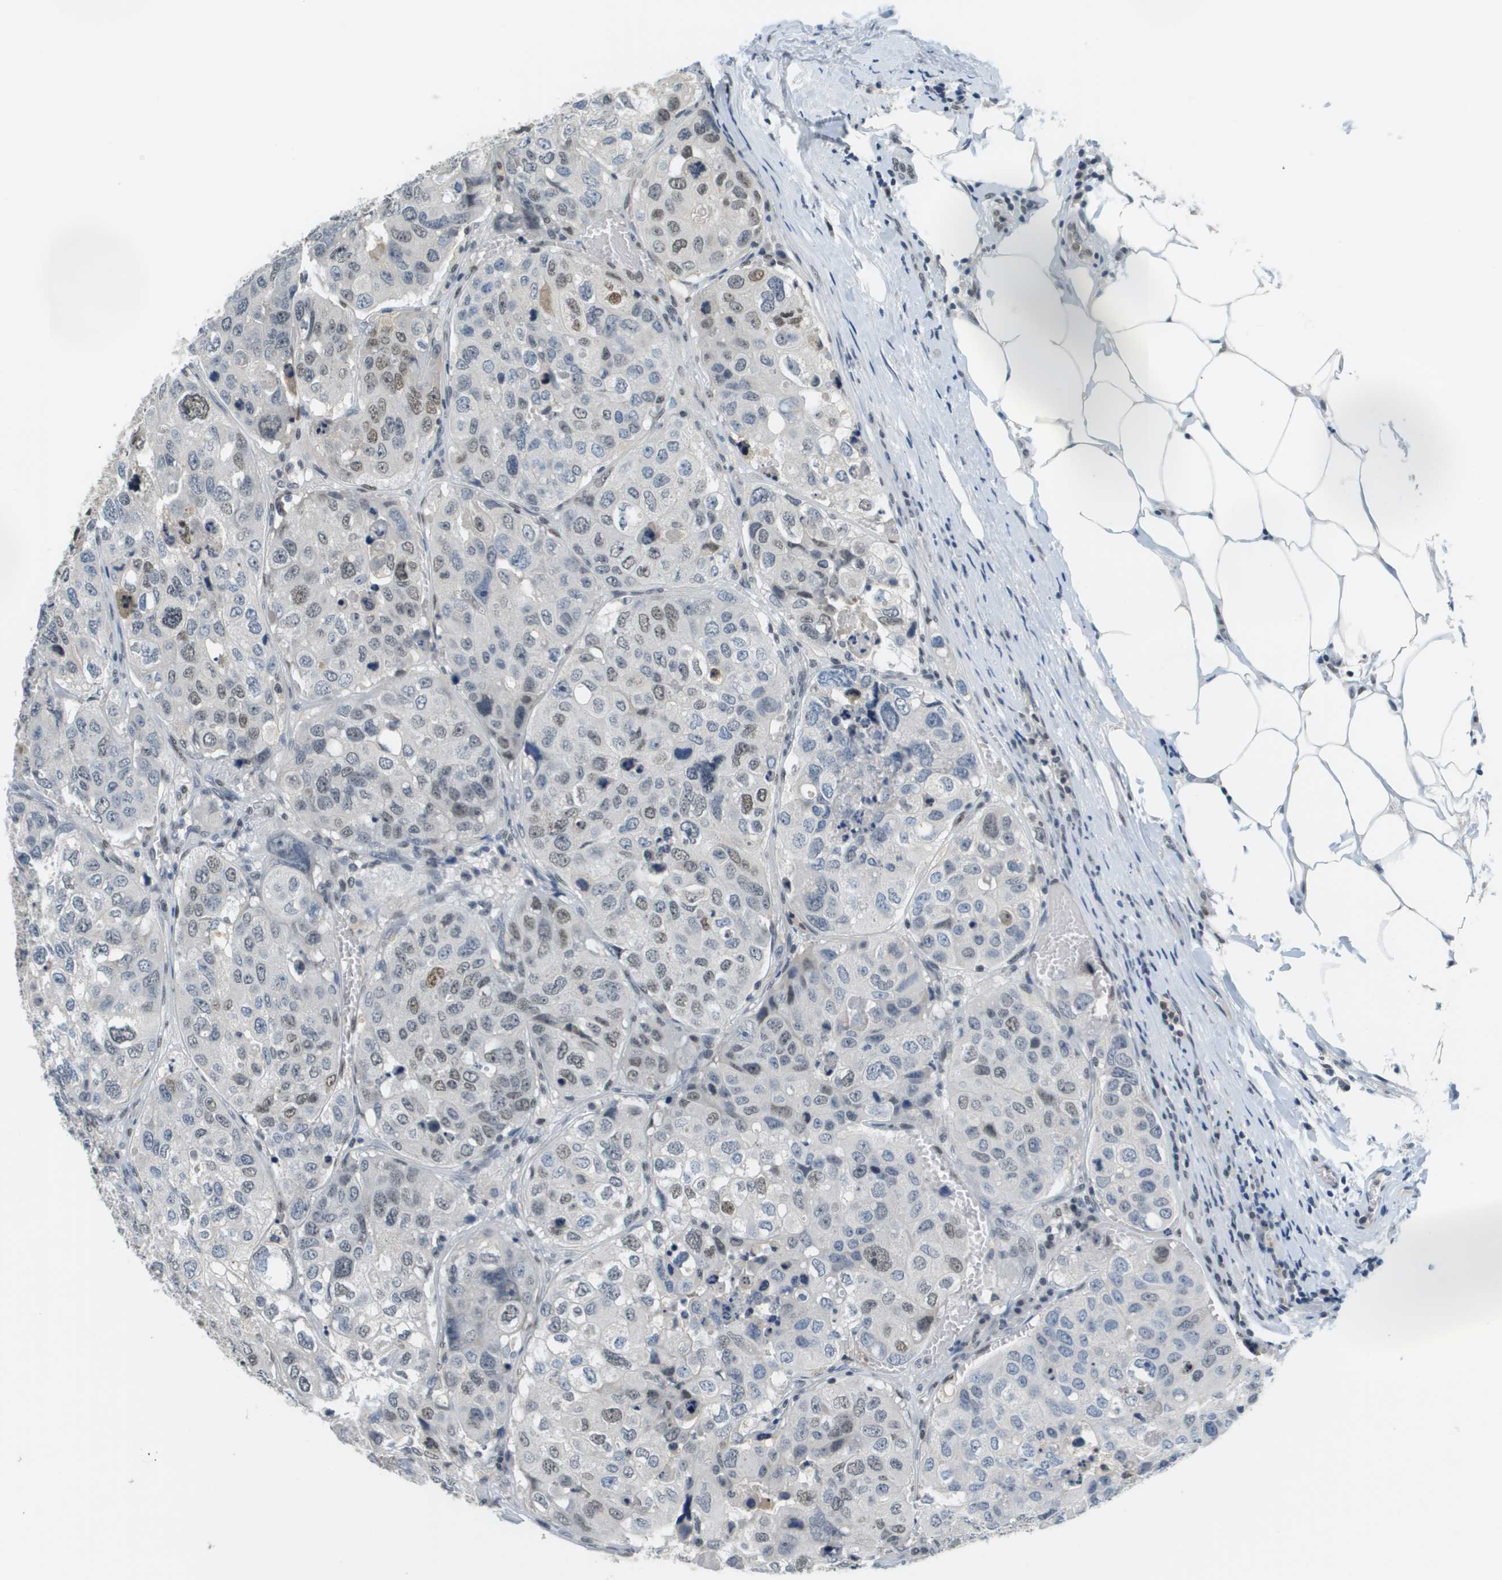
{"staining": {"intensity": "moderate", "quantity": "<25%", "location": "nuclear"}, "tissue": "urothelial cancer", "cell_type": "Tumor cells", "image_type": "cancer", "snomed": [{"axis": "morphology", "description": "Urothelial carcinoma, High grade"}, {"axis": "topography", "description": "Lymph node"}, {"axis": "topography", "description": "Urinary bladder"}], "caption": "Immunohistochemical staining of urothelial cancer reveals low levels of moderate nuclear staining in approximately <25% of tumor cells.", "gene": "CBX5", "patient": {"sex": "male", "age": 51}}